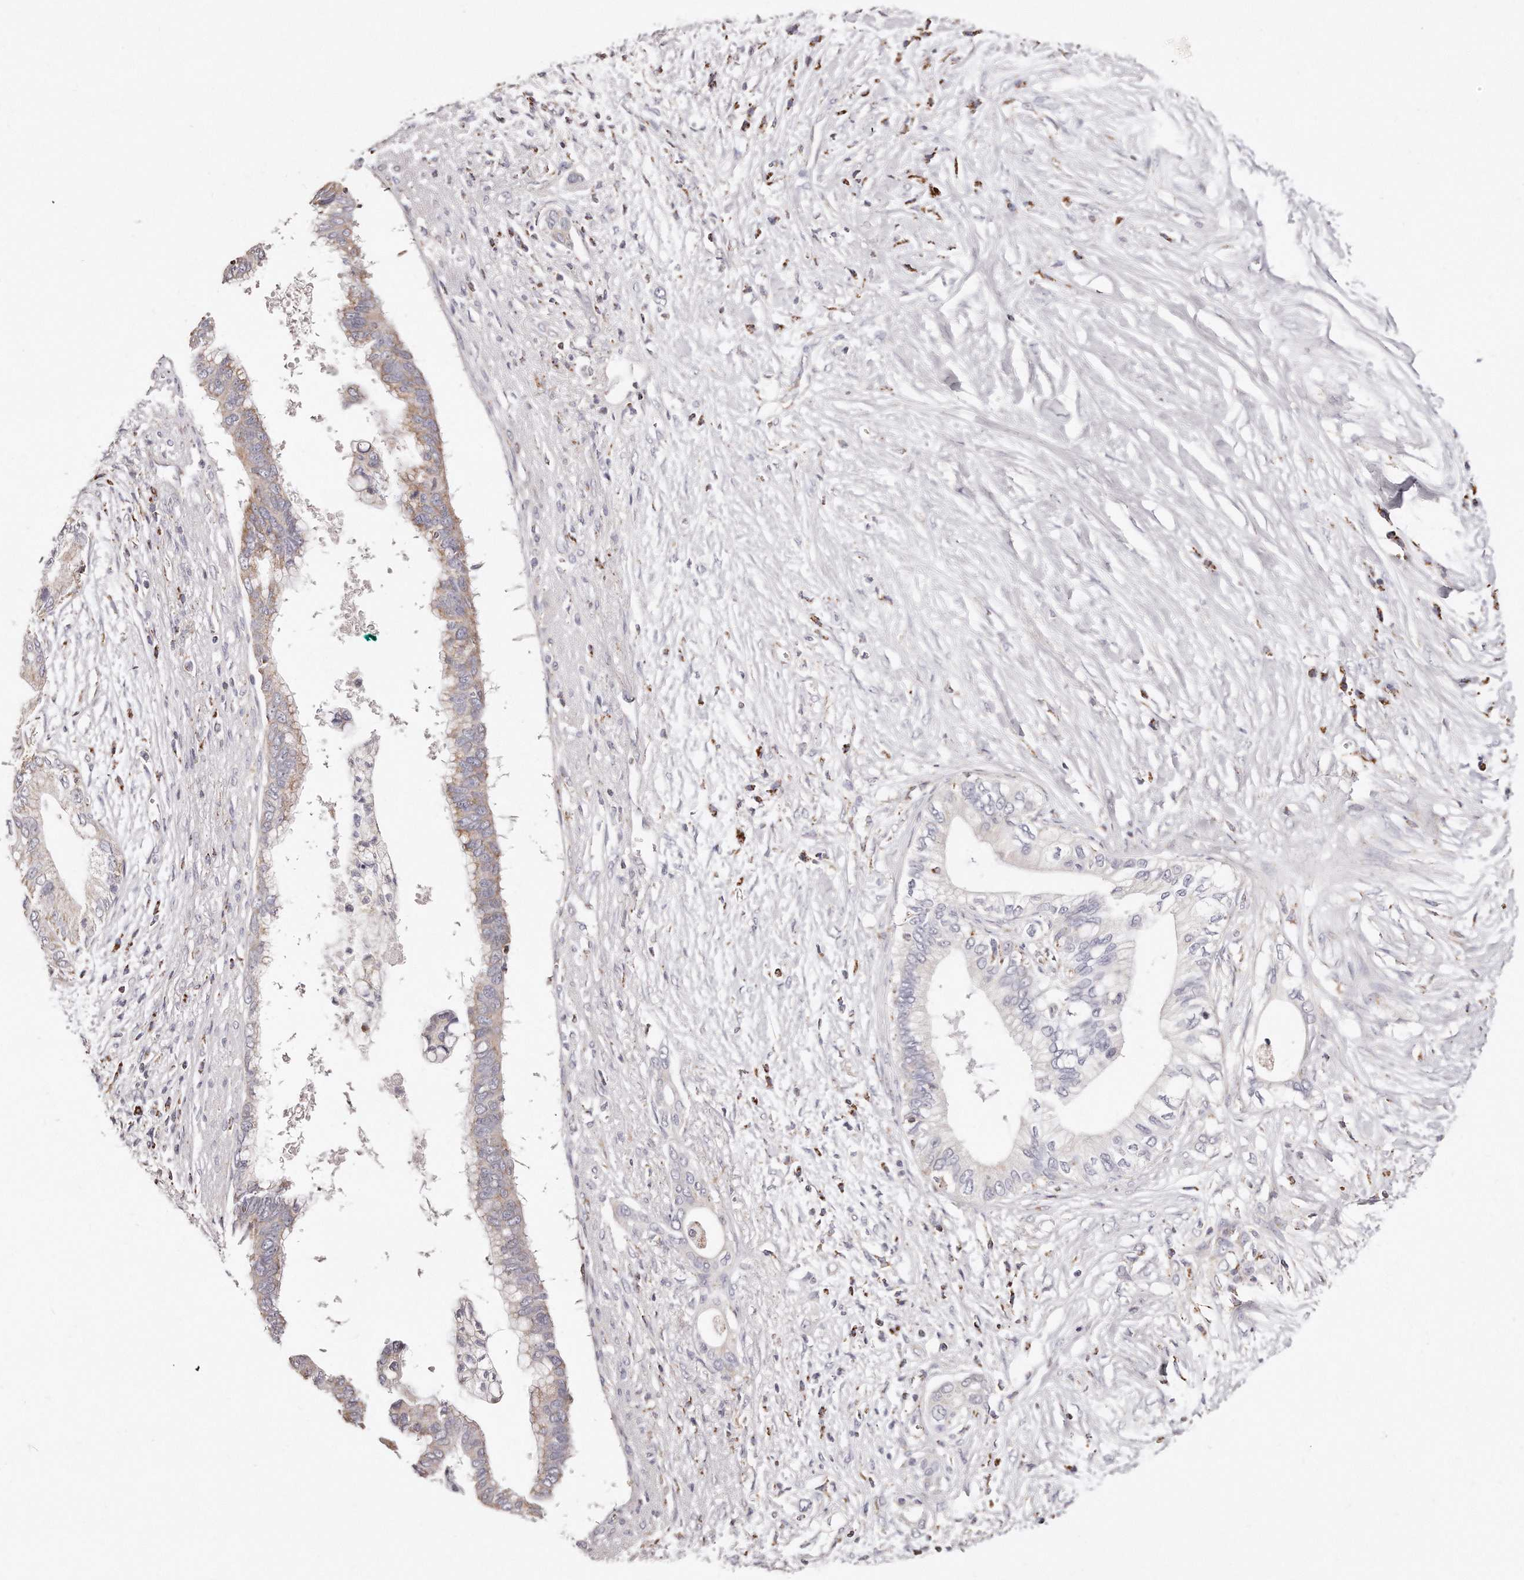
{"staining": {"intensity": "weak", "quantity": "25%-75%", "location": "cytoplasmic/membranous"}, "tissue": "pancreatic cancer", "cell_type": "Tumor cells", "image_type": "cancer", "snomed": [{"axis": "morphology", "description": "Normal tissue, NOS"}, {"axis": "morphology", "description": "Adenocarcinoma, NOS"}, {"axis": "topography", "description": "Pancreas"}, {"axis": "topography", "description": "Peripheral nerve tissue"}], "caption": "An image of human pancreatic cancer stained for a protein shows weak cytoplasmic/membranous brown staining in tumor cells.", "gene": "RTKN", "patient": {"sex": "male", "age": 59}}